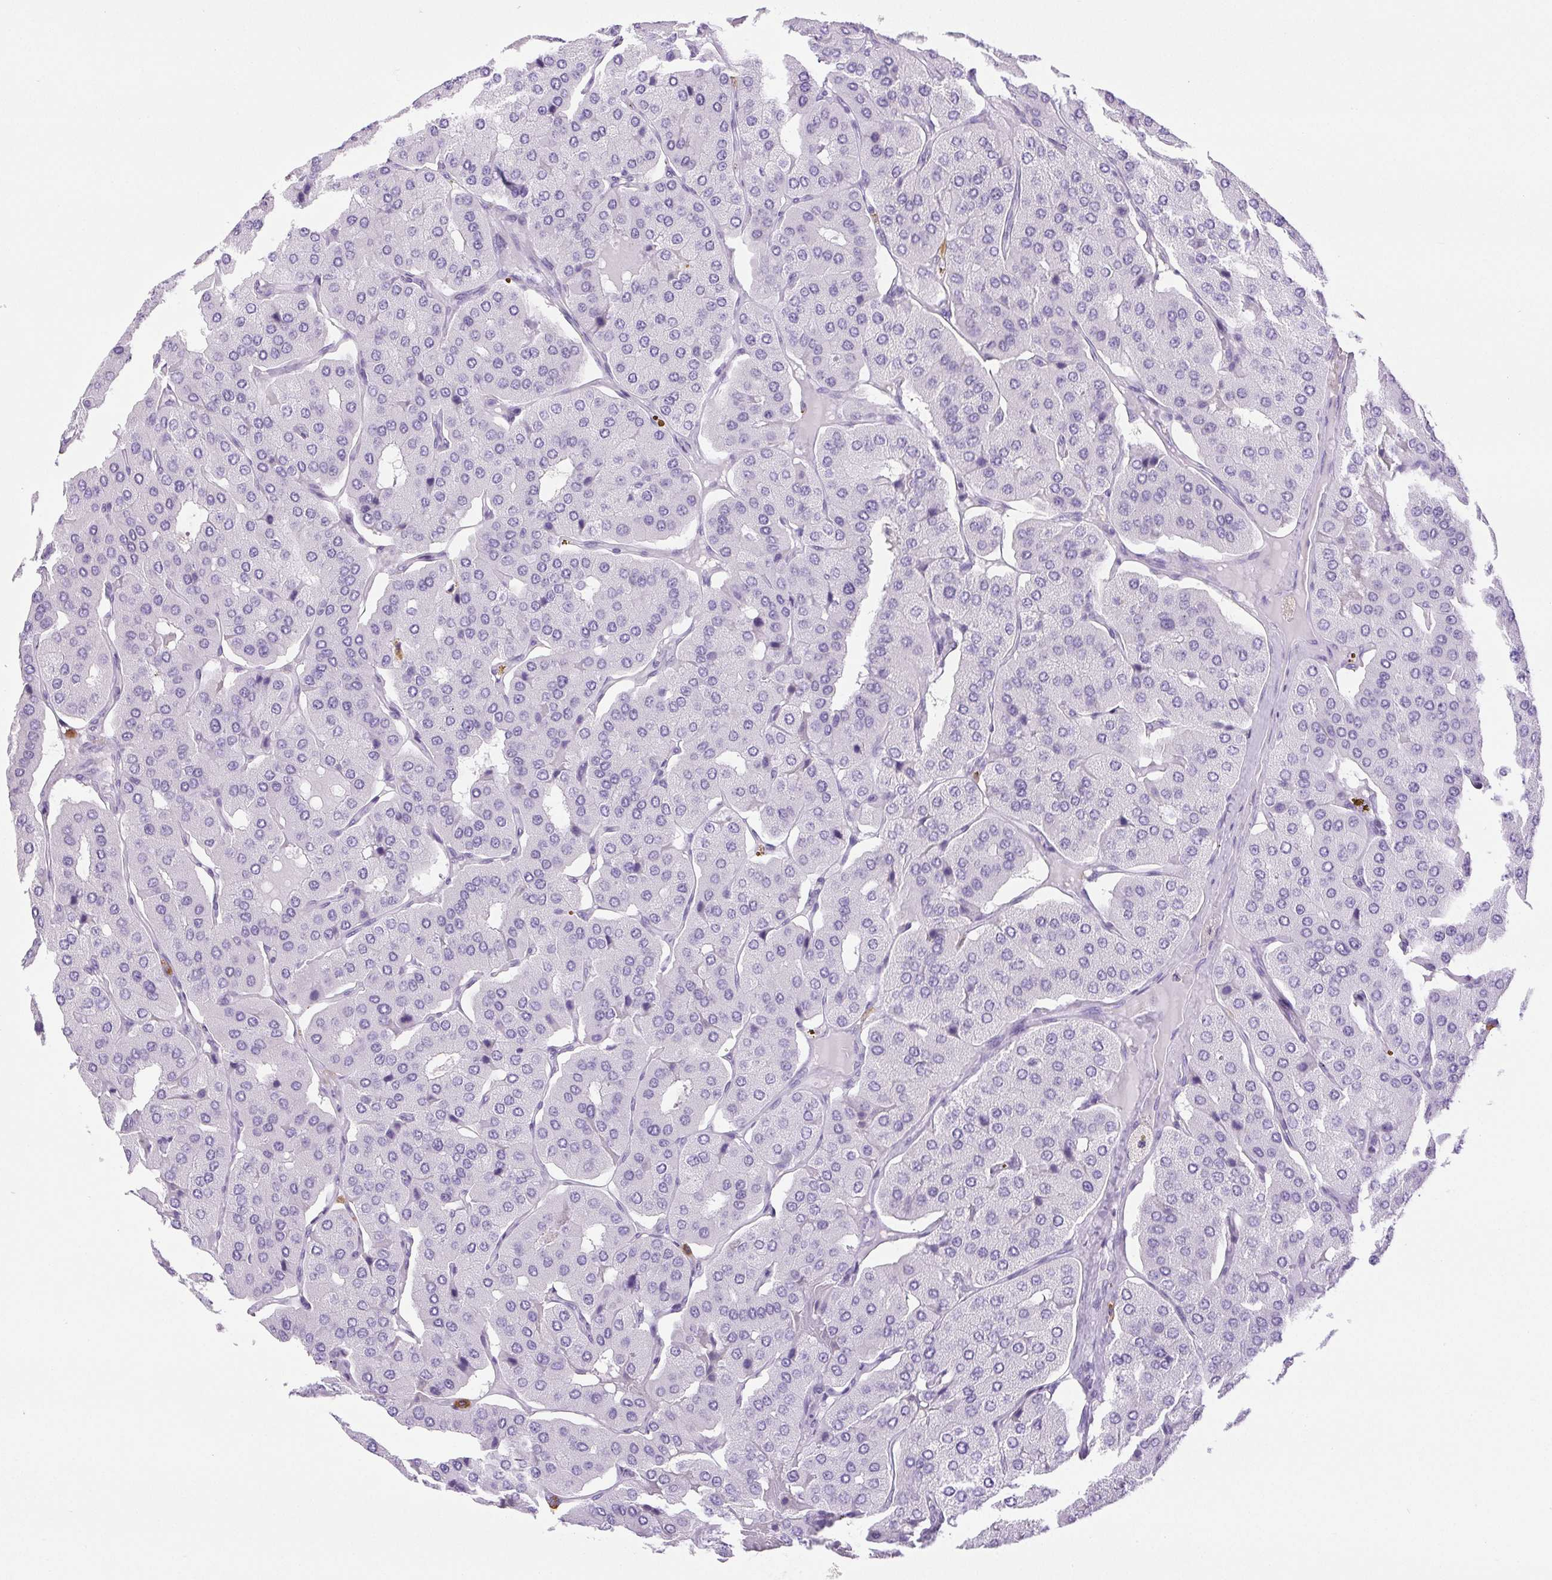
{"staining": {"intensity": "negative", "quantity": "none", "location": "none"}, "tissue": "parathyroid gland", "cell_type": "Glandular cells", "image_type": "normal", "snomed": [{"axis": "morphology", "description": "Normal tissue, NOS"}, {"axis": "morphology", "description": "Adenoma, NOS"}, {"axis": "topography", "description": "Parathyroid gland"}], "caption": "Parathyroid gland was stained to show a protein in brown. There is no significant expression in glandular cells. (DAB (3,3'-diaminobenzidine) IHC, high magnification).", "gene": "PAPPA2", "patient": {"sex": "female", "age": 86}}